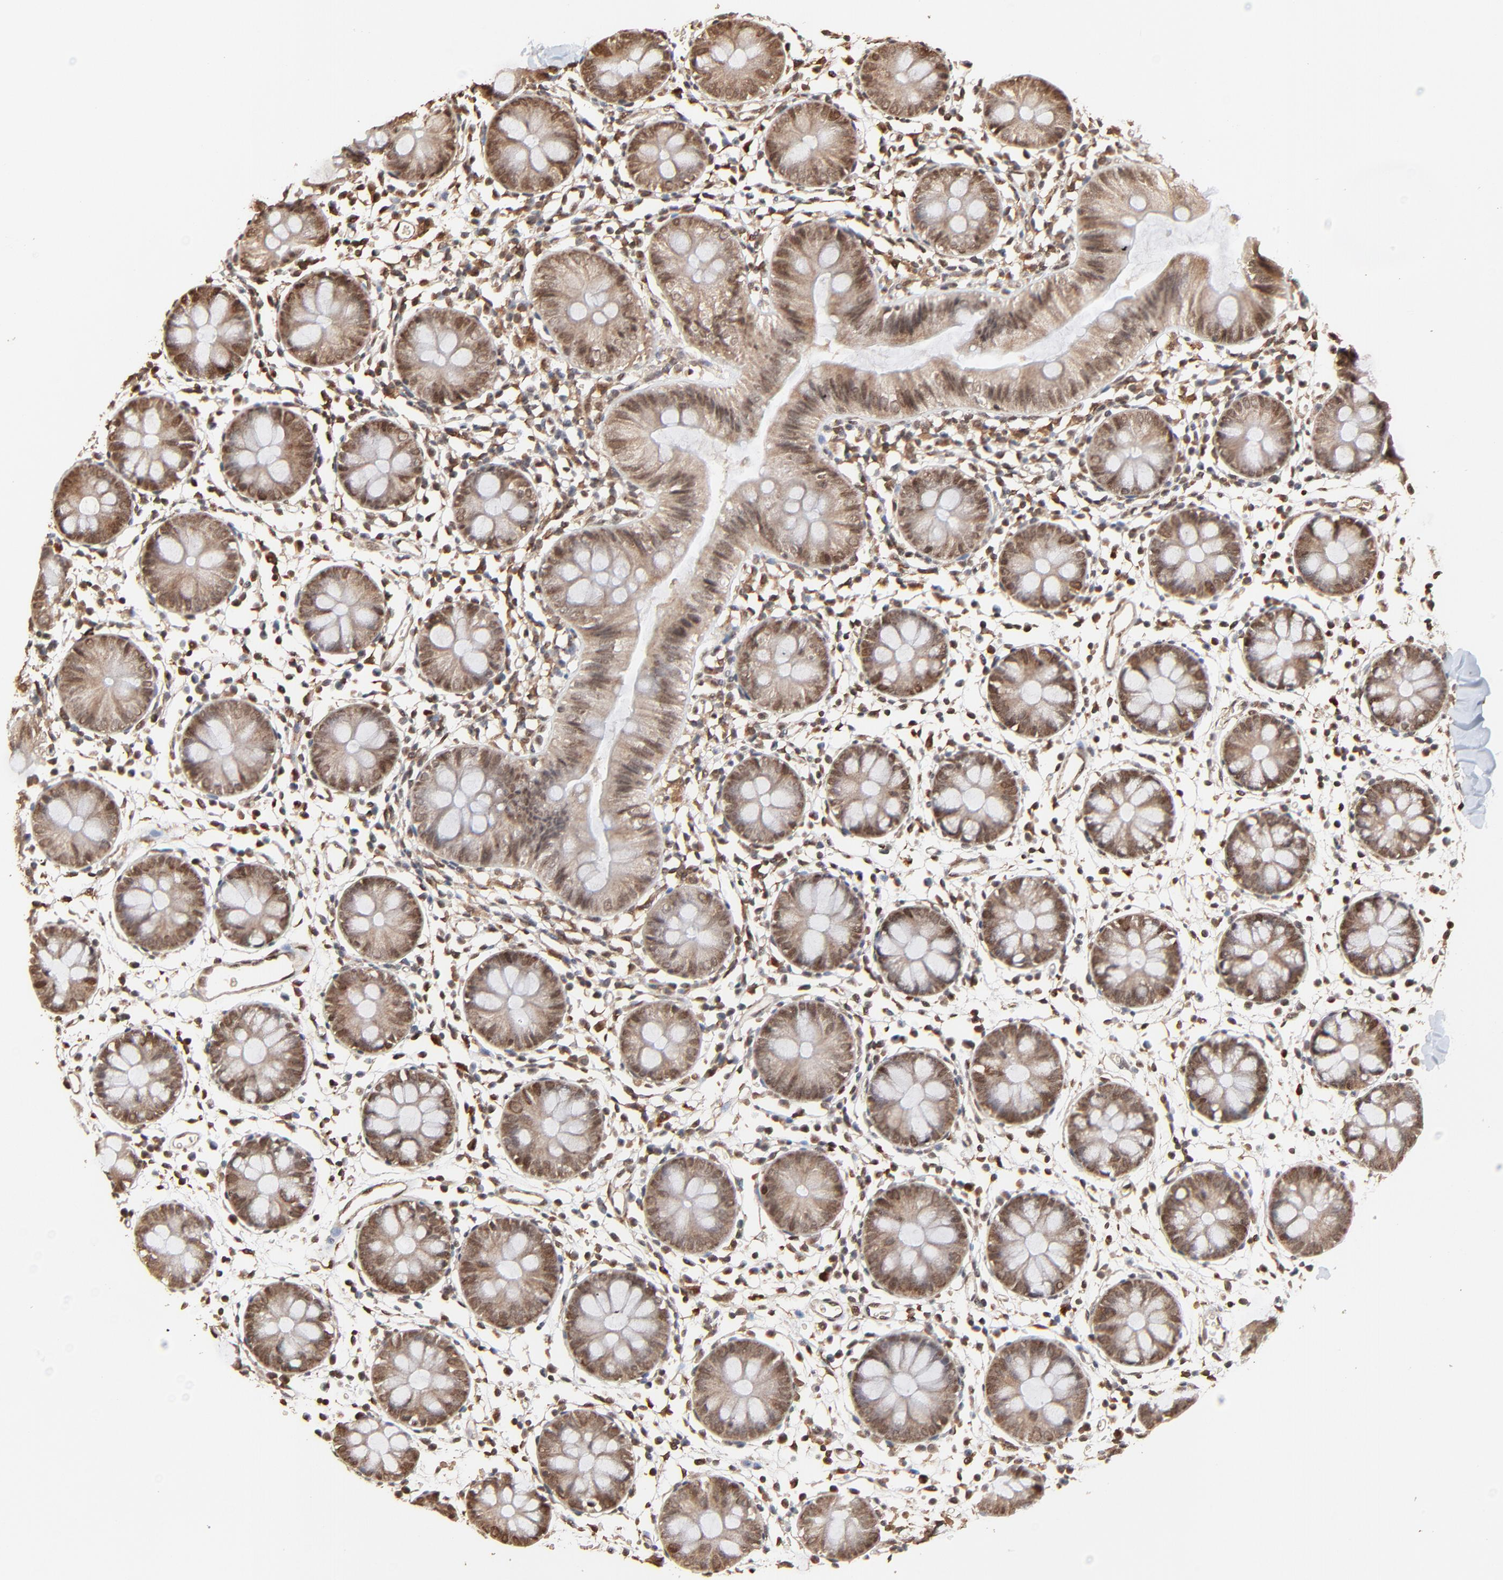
{"staining": {"intensity": "moderate", "quantity": "25%-75%", "location": "cytoplasmic/membranous"}, "tissue": "colon", "cell_type": "Endothelial cells", "image_type": "normal", "snomed": [{"axis": "morphology", "description": "Normal tissue, NOS"}, {"axis": "topography", "description": "Colon"}], "caption": "Immunohistochemistry staining of benign colon, which demonstrates medium levels of moderate cytoplasmic/membranous expression in about 25%-75% of endothelial cells indicating moderate cytoplasmic/membranous protein staining. The staining was performed using DAB (brown) for protein detection and nuclei were counterstained in hematoxylin (blue).", "gene": "FAM227A", "patient": {"sex": "male", "age": 14}}